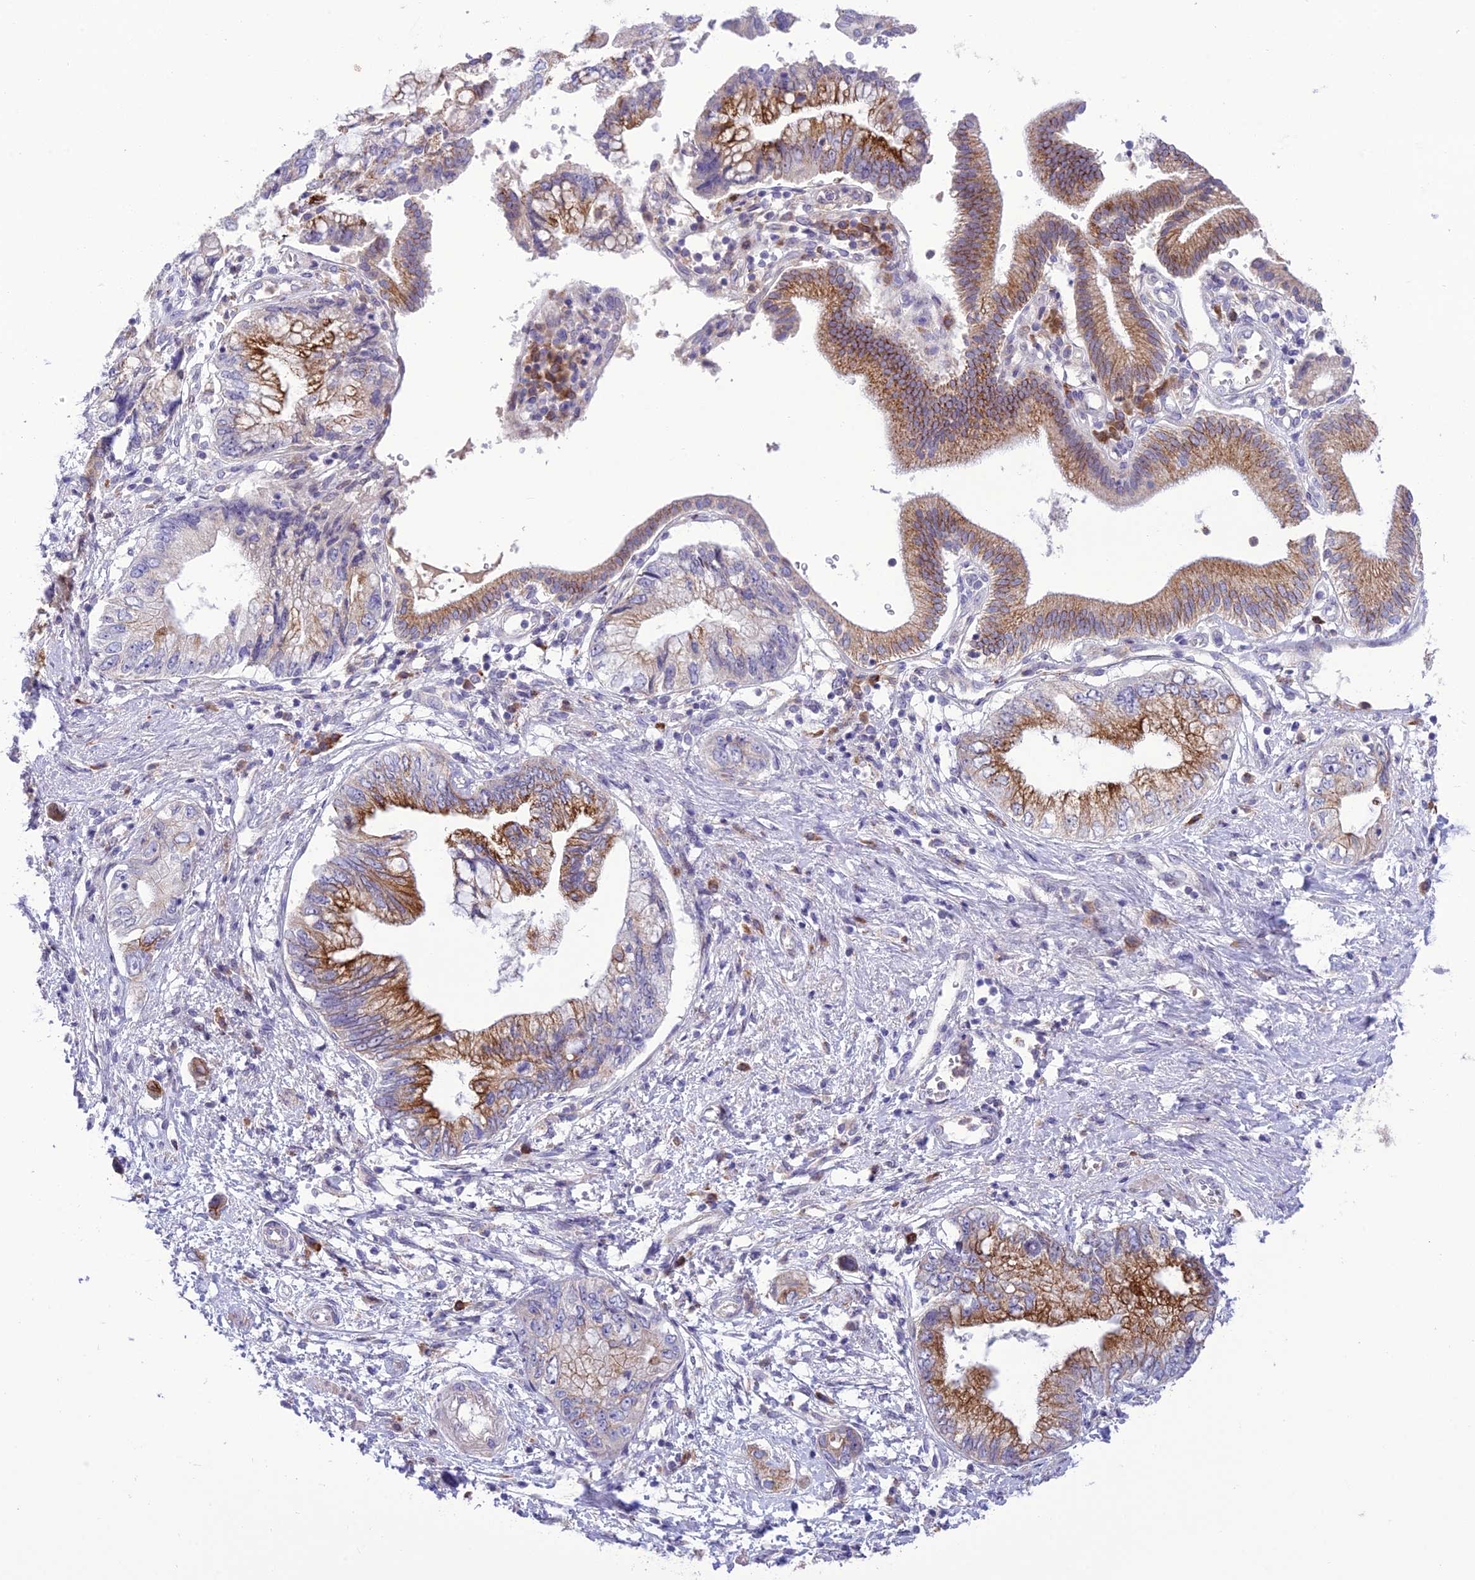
{"staining": {"intensity": "moderate", "quantity": ">75%", "location": "cytoplasmic/membranous"}, "tissue": "pancreatic cancer", "cell_type": "Tumor cells", "image_type": "cancer", "snomed": [{"axis": "morphology", "description": "Adenocarcinoma, NOS"}, {"axis": "topography", "description": "Pancreas"}], "caption": "Human pancreatic adenocarcinoma stained for a protein (brown) exhibits moderate cytoplasmic/membranous positive positivity in approximately >75% of tumor cells.", "gene": "JMY", "patient": {"sex": "female", "age": 73}}